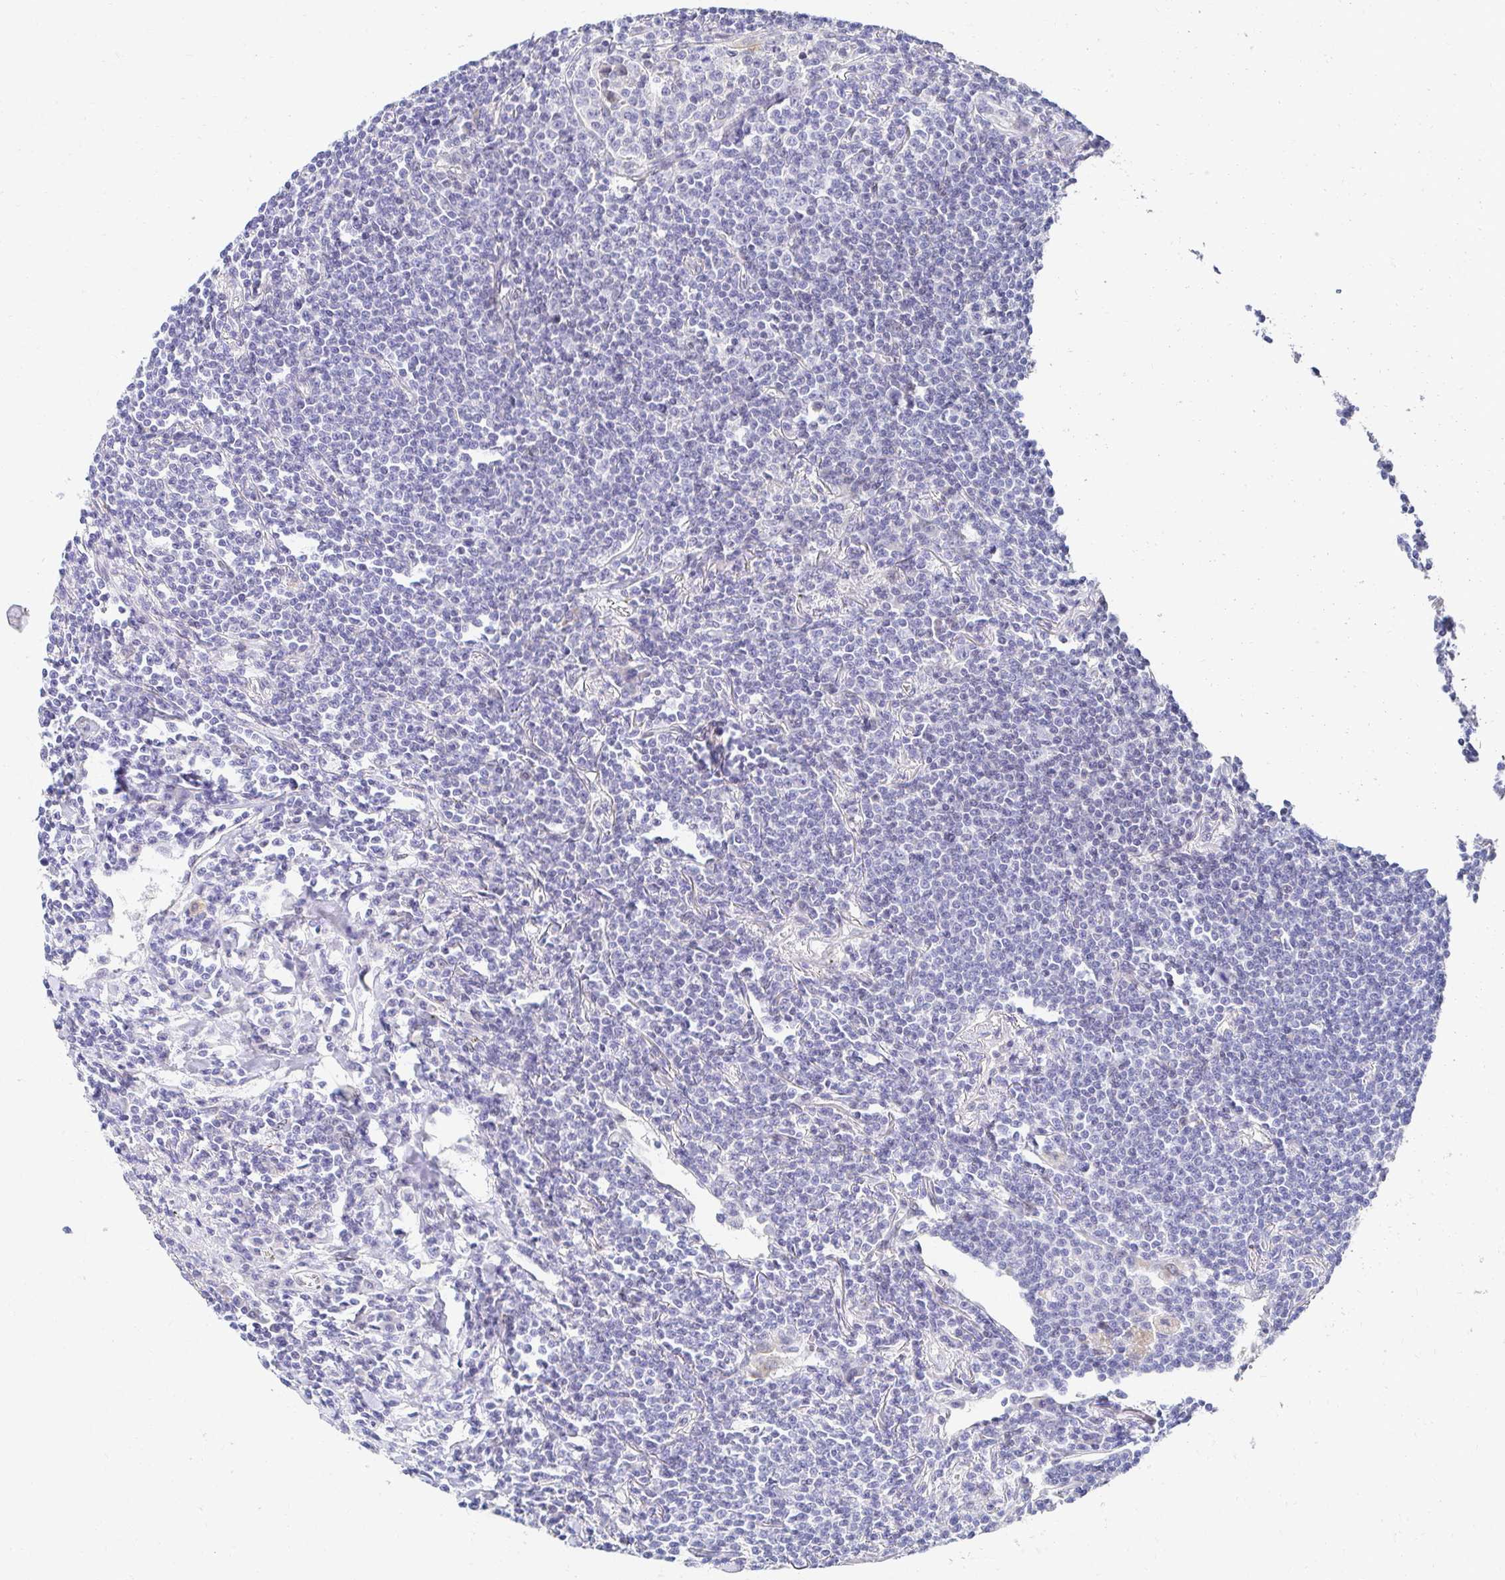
{"staining": {"intensity": "negative", "quantity": "none", "location": "none"}, "tissue": "lymphoma", "cell_type": "Tumor cells", "image_type": "cancer", "snomed": [{"axis": "morphology", "description": "Malignant lymphoma, non-Hodgkin's type, Low grade"}, {"axis": "topography", "description": "Lung"}], "caption": "This is a micrograph of immunohistochemistry (IHC) staining of malignant lymphoma, non-Hodgkin's type (low-grade), which shows no positivity in tumor cells.", "gene": "AKAP14", "patient": {"sex": "female", "age": 71}}